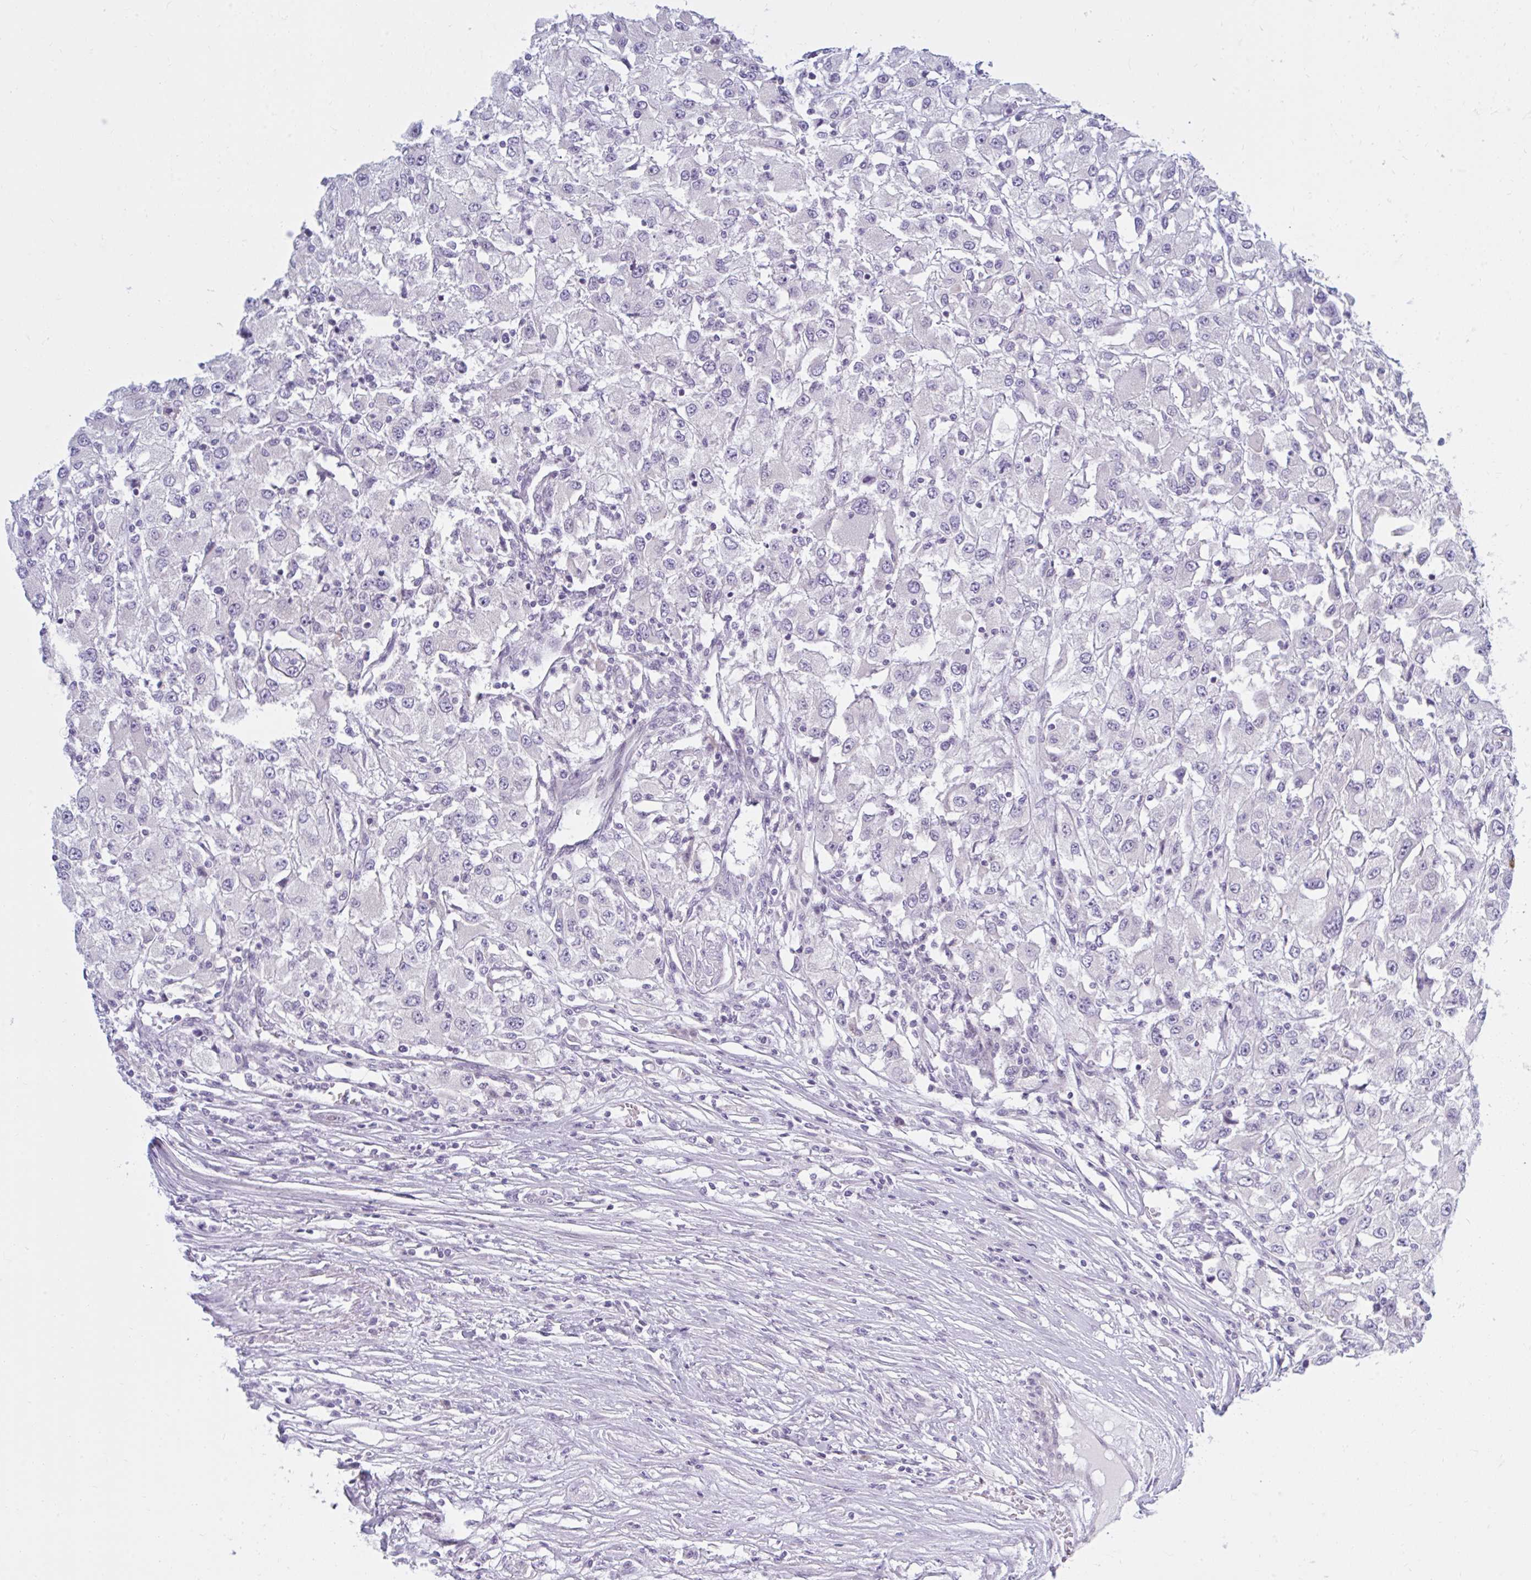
{"staining": {"intensity": "negative", "quantity": "none", "location": "none"}, "tissue": "renal cancer", "cell_type": "Tumor cells", "image_type": "cancer", "snomed": [{"axis": "morphology", "description": "Adenocarcinoma, NOS"}, {"axis": "topography", "description": "Kidney"}], "caption": "Immunohistochemistry image of neoplastic tissue: renal adenocarcinoma stained with DAB (3,3'-diaminobenzidine) reveals no significant protein staining in tumor cells.", "gene": "FAM153A", "patient": {"sex": "female", "age": 67}}